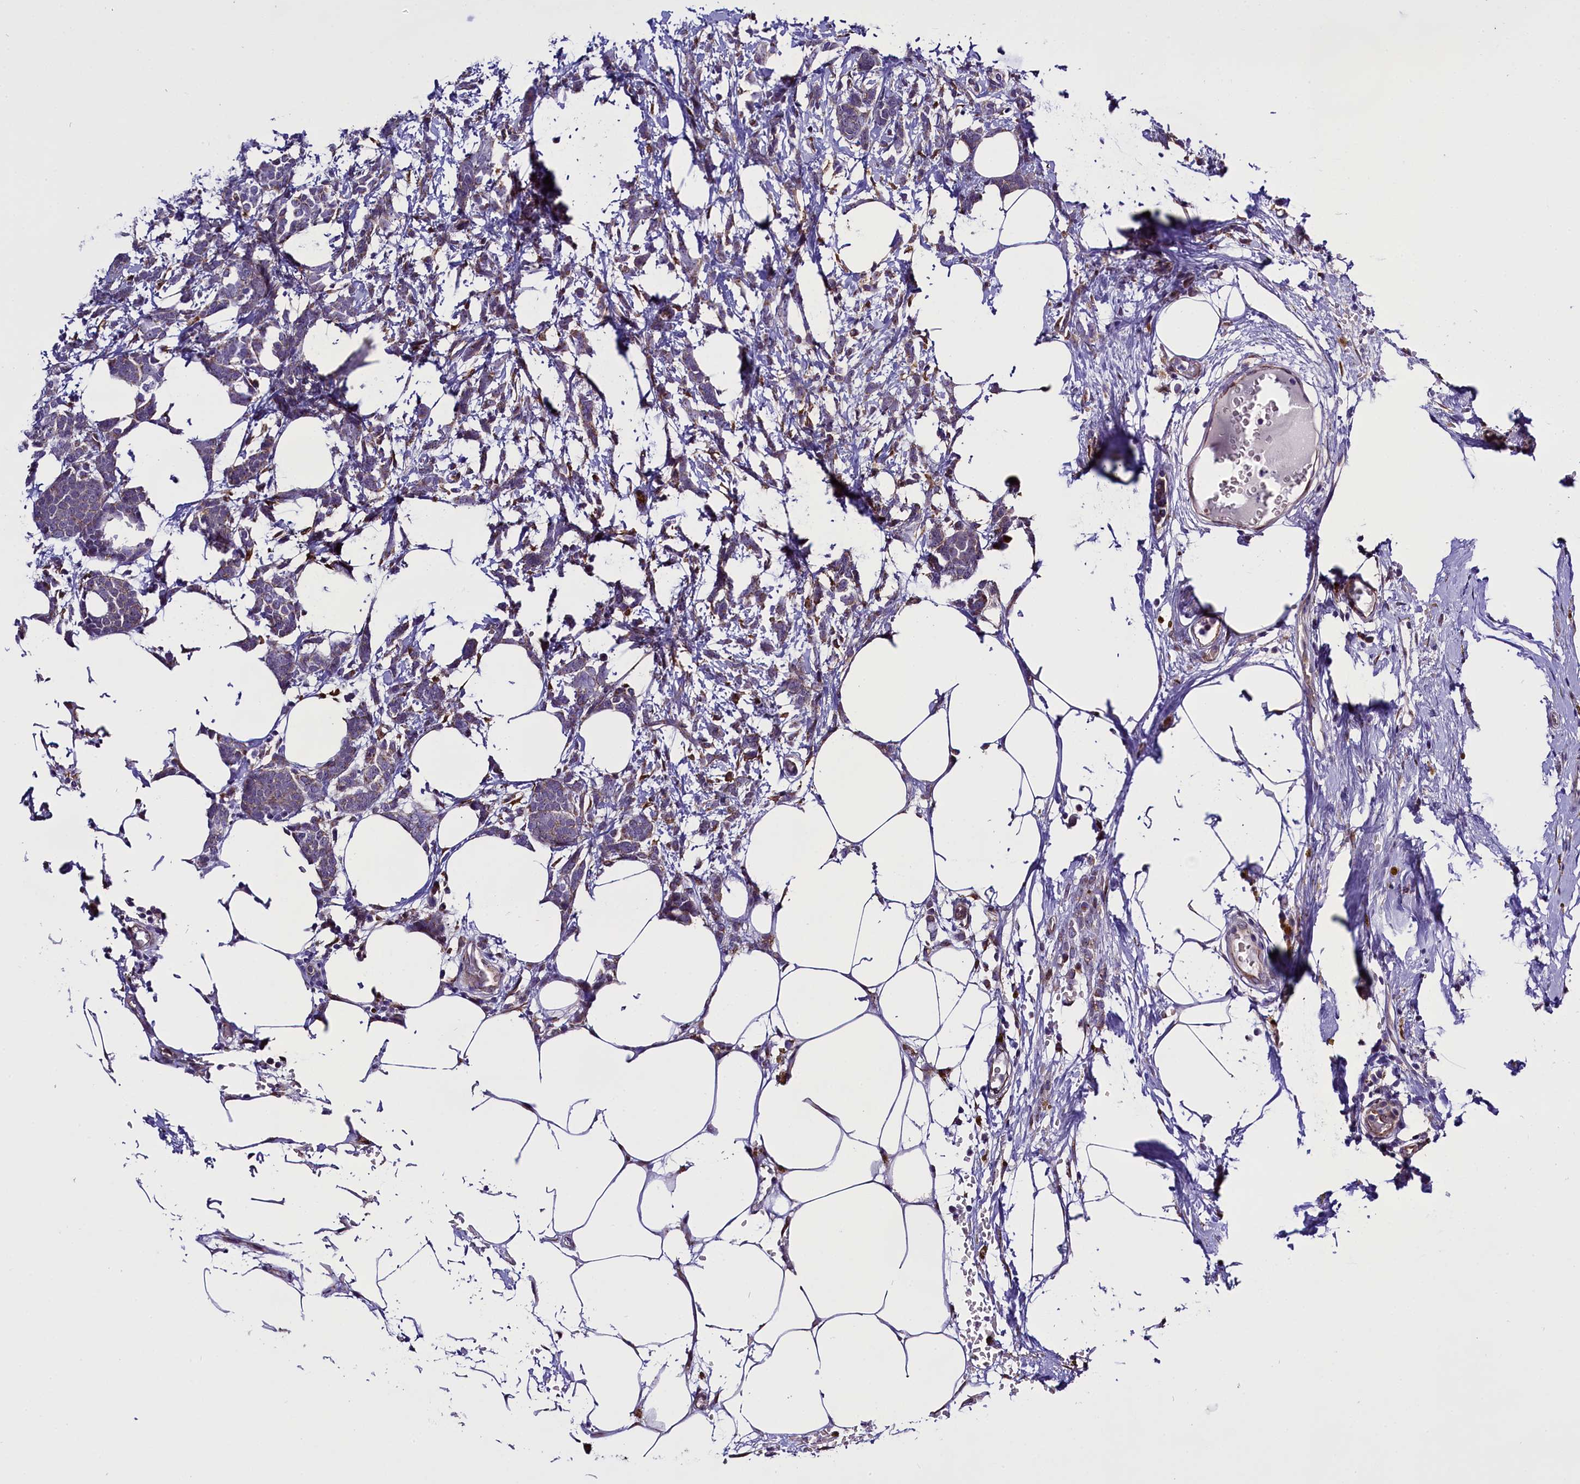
{"staining": {"intensity": "weak", "quantity": "<25%", "location": "cytoplasmic/membranous"}, "tissue": "breast cancer", "cell_type": "Tumor cells", "image_type": "cancer", "snomed": [{"axis": "morphology", "description": "Lobular carcinoma"}, {"axis": "topography", "description": "Breast"}], "caption": "DAB immunohistochemical staining of human breast lobular carcinoma demonstrates no significant positivity in tumor cells.", "gene": "UACA", "patient": {"sex": "female", "age": 58}}